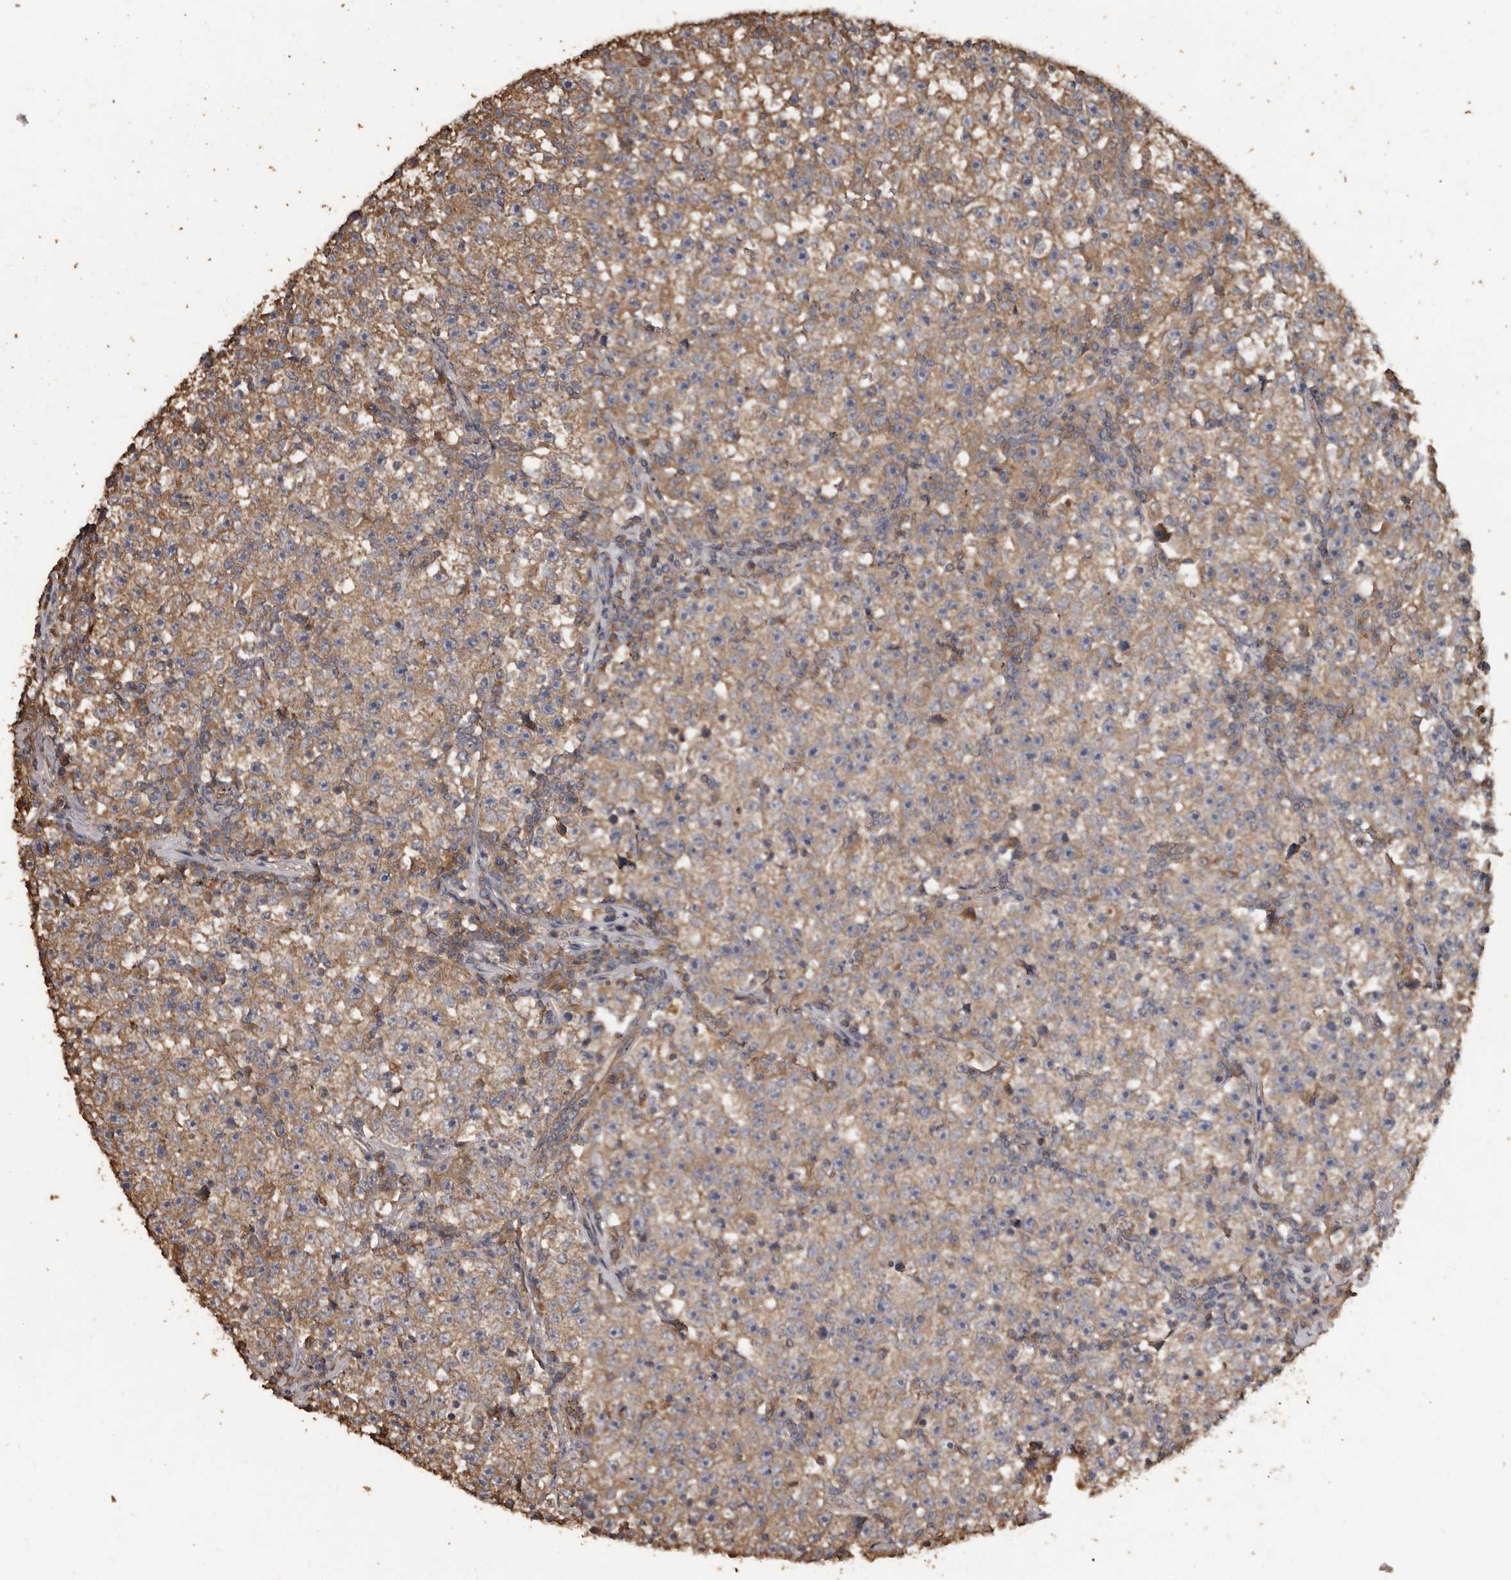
{"staining": {"intensity": "moderate", "quantity": ">75%", "location": "cytoplasmic/membranous"}, "tissue": "testis cancer", "cell_type": "Tumor cells", "image_type": "cancer", "snomed": [{"axis": "morphology", "description": "Seminoma, NOS"}, {"axis": "topography", "description": "Testis"}], "caption": "This micrograph demonstrates immunohistochemistry staining of human testis cancer (seminoma), with medium moderate cytoplasmic/membranous expression in approximately >75% of tumor cells.", "gene": "FLCN", "patient": {"sex": "male", "age": 22}}